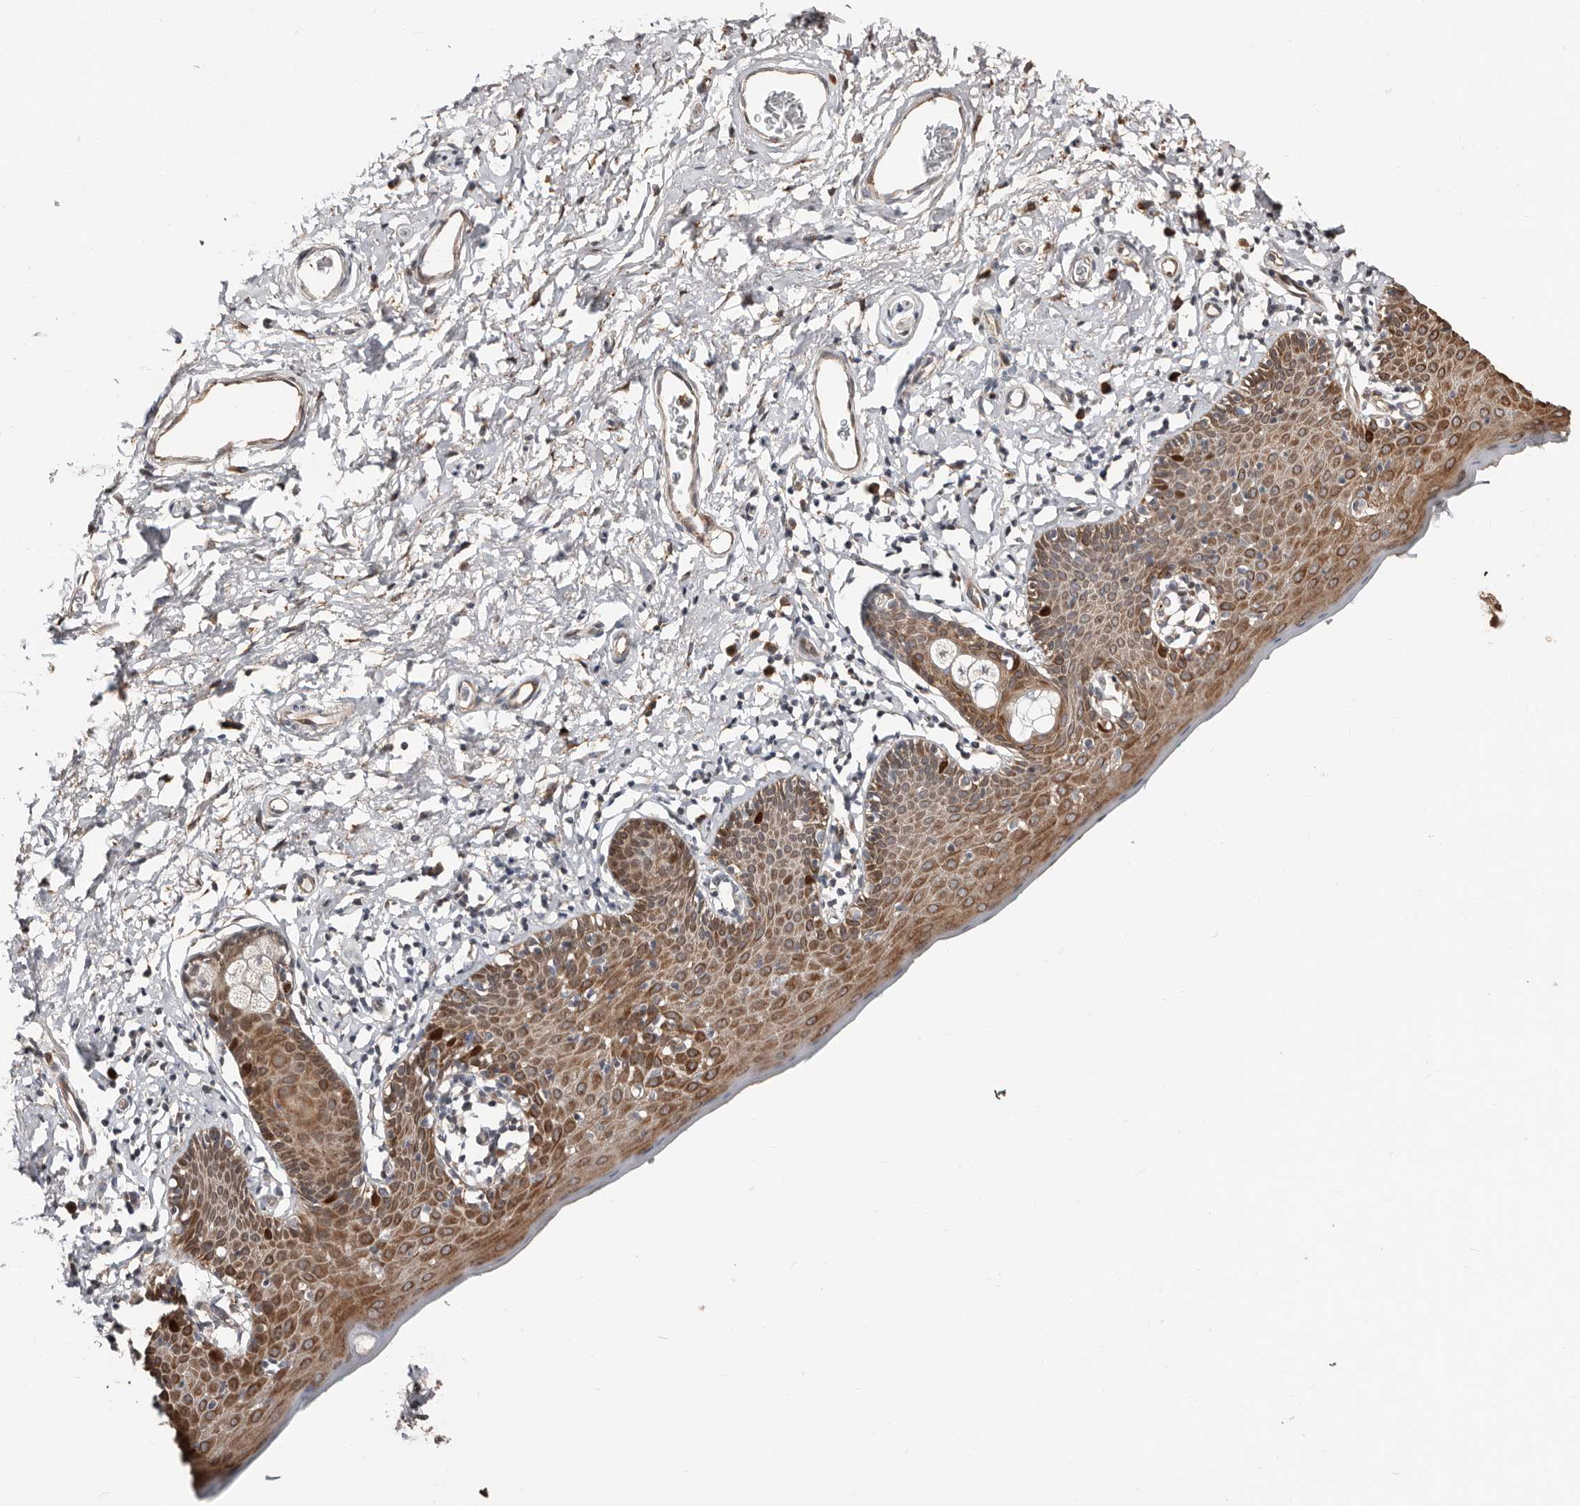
{"staining": {"intensity": "strong", "quantity": ">75%", "location": "cytoplasmic/membranous"}, "tissue": "skin", "cell_type": "Epidermal cells", "image_type": "normal", "snomed": [{"axis": "morphology", "description": "Normal tissue, NOS"}, {"axis": "topography", "description": "Vulva"}], "caption": "Epidermal cells reveal high levels of strong cytoplasmic/membranous positivity in about >75% of cells in normal skin. (DAB IHC, brown staining for protein, blue staining for nuclei).", "gene": "SMYD4", "patient": {"sex": "female", "age": 66}}